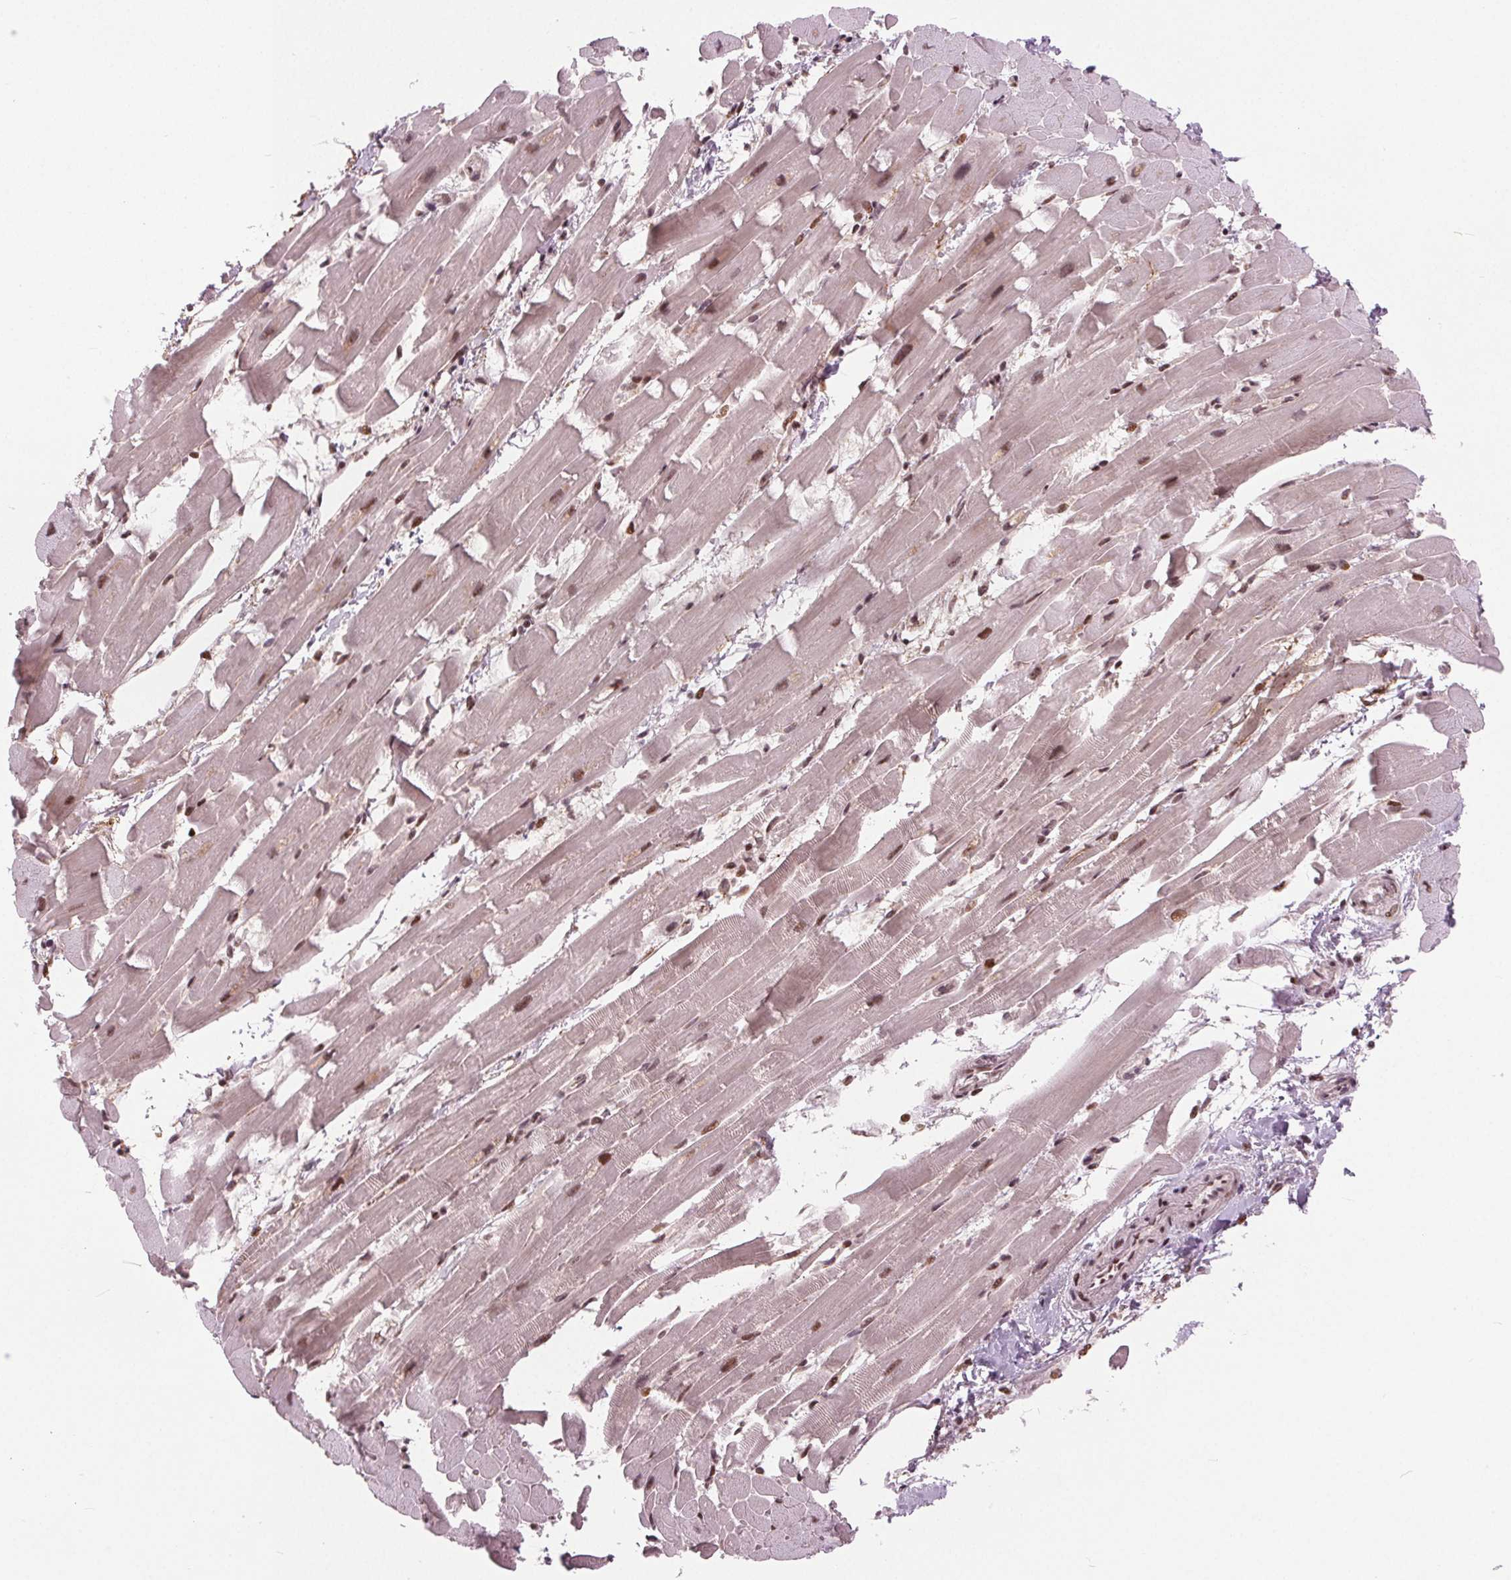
{"staining": {"intensity": "moderate", "quantity": ">75%", "location": "cytoplasmic/membranous,nuclear"}, "tissue": "heart muscle", "cell_type": "Cardiomyocytes", "image_type": "normal", "snomed": [{"axis": "morphology", "description": "Normal tissue, NOS"}, {"axis": "topography", "description": "Heart"}], "caption": "Protein staining exhibits moderate cytoplasmic/membranous,nuclear positivity in about >75% of cardiomyocytes in normal heart muscle. (IHC, brightfield microscopy, high magnification).", "gene": "TTC34", "patient": {"sex": "male", "age": 37}}